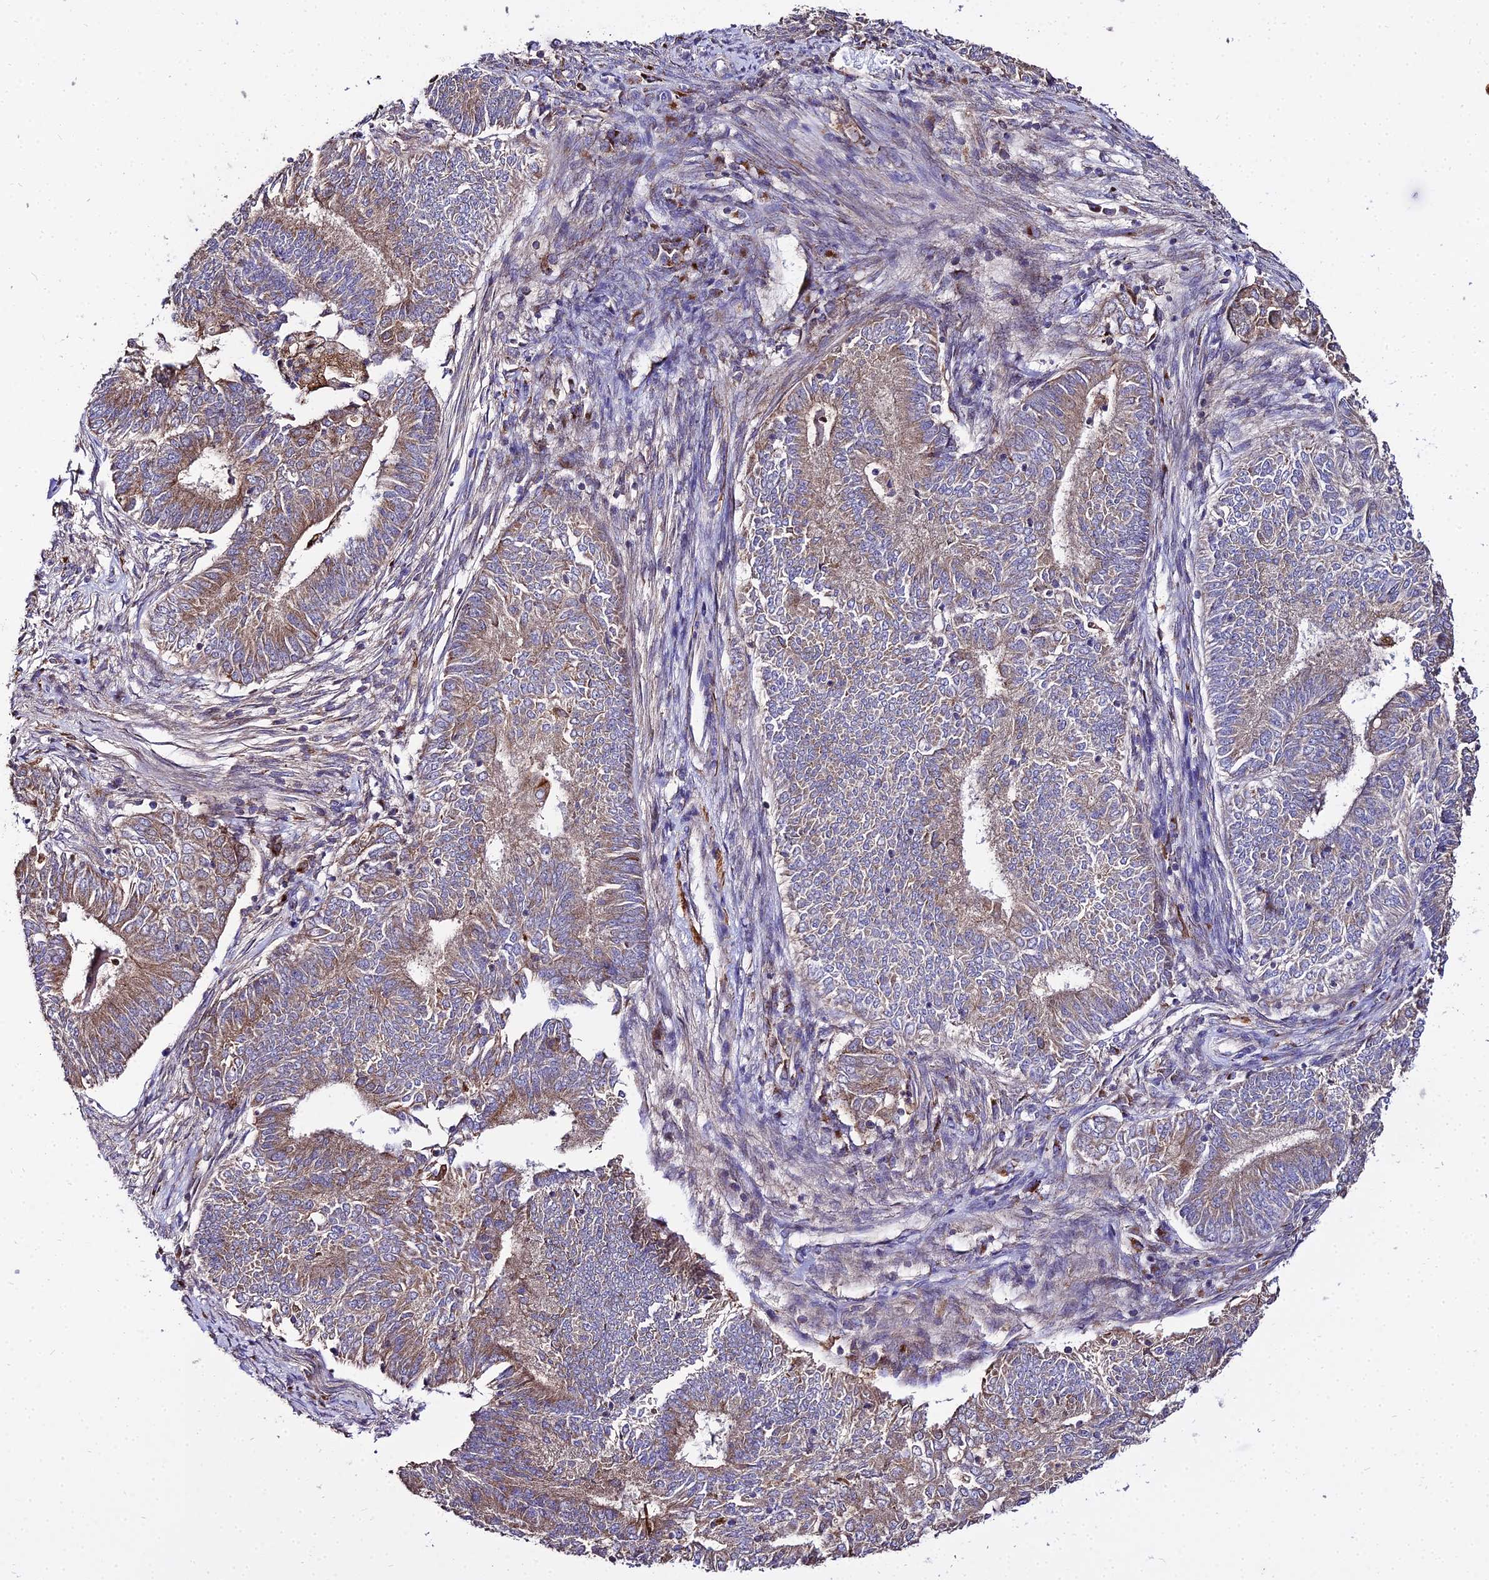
{"staining": {"intensity": "moderate", "quantity": "25%-75%", "location": "cytoplasmic/membranous"}, "tissue": "endometrial cancer", "cell_type": "Tumor cells", "image_type": "cancer", "snomed": [{"axis": "morphology", "description": "Adenocarcinoma, NOS"}, {"axis": "topography", "description": "Endometrium"}], "caption": "Endometrial cancer tissue displays moderate cytoplasmic/membranous staining in approximately 25%-75% of tumor cells, visualized by immunohistochemistry.", "gene": "PEX19", "patient": {"sex": "female", "age": 62}}